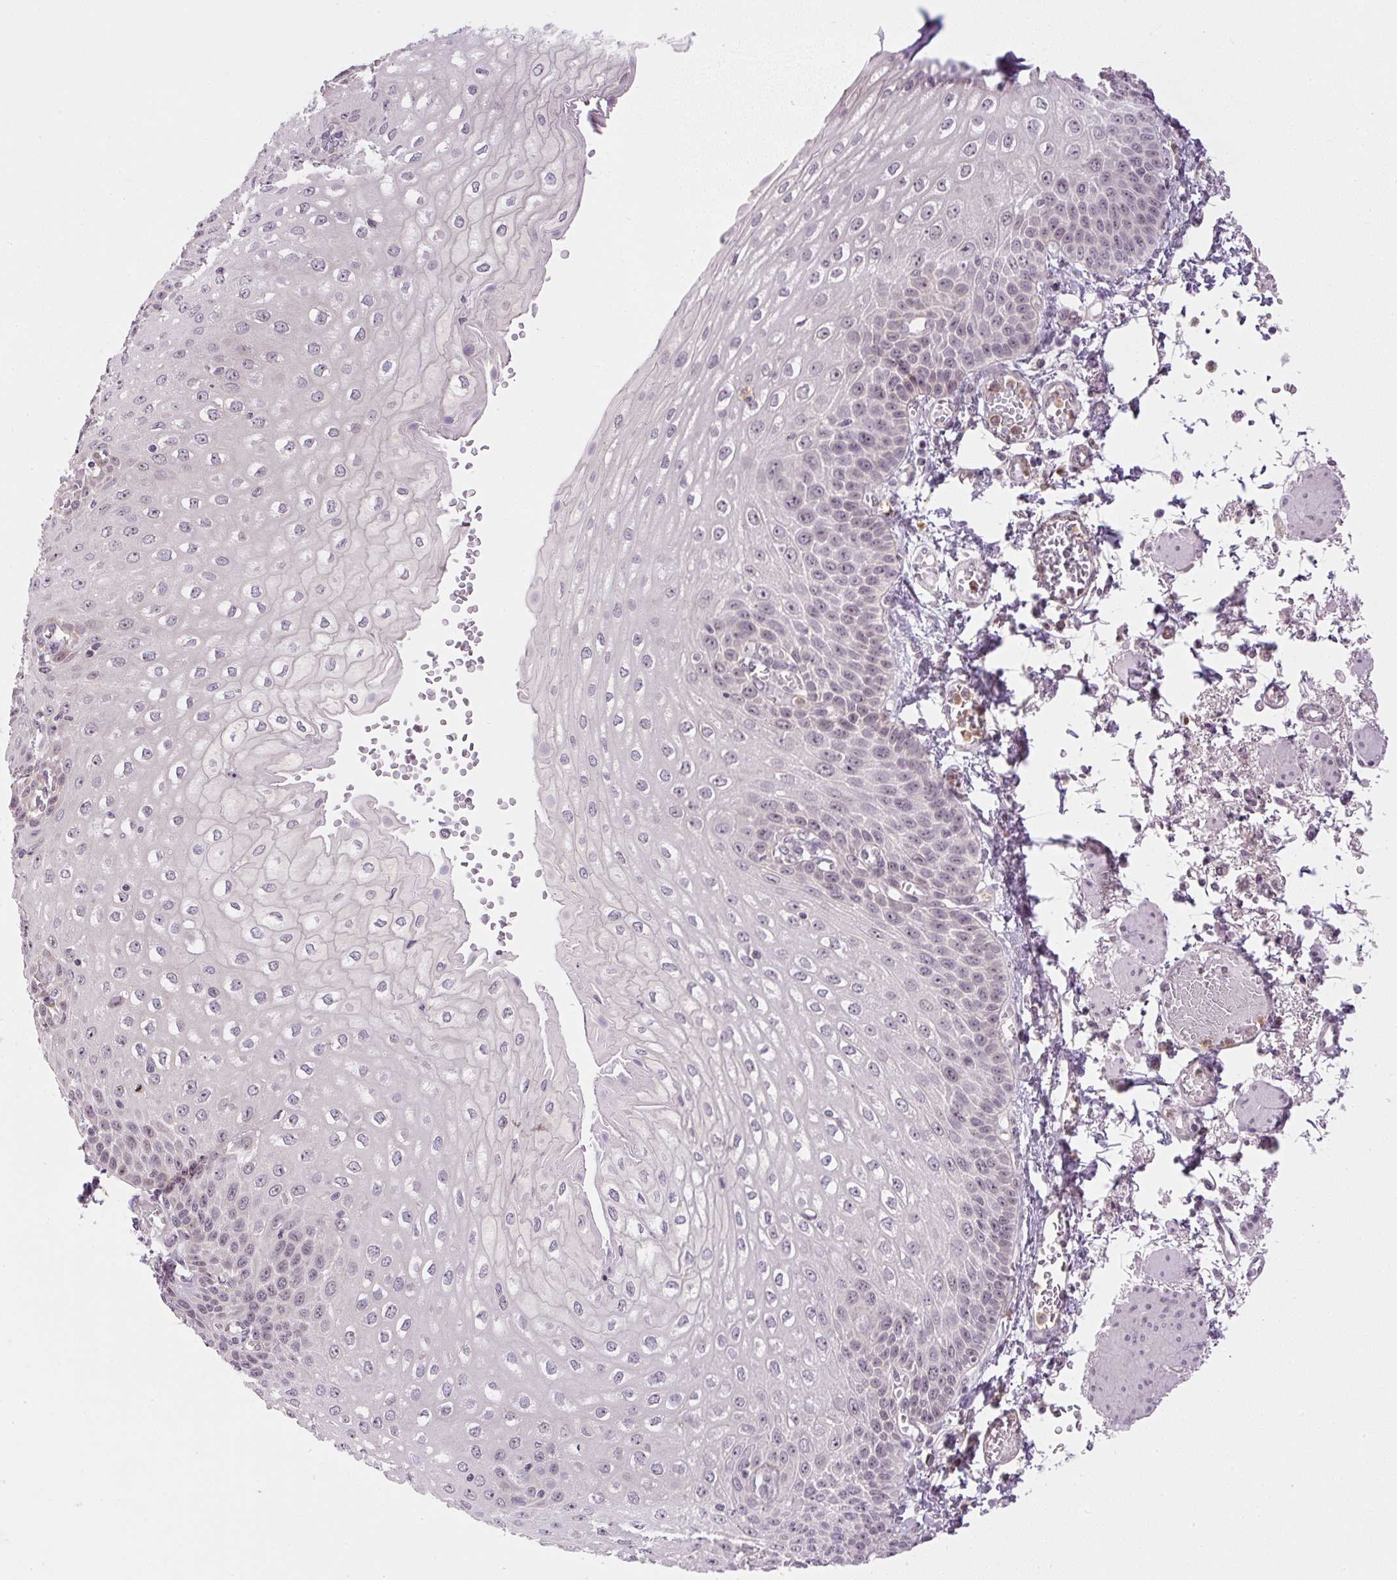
{"staining": {"intensity": "weak", "quantity": "25%-75%", "location": "nuclear"}, "tissue": "esophagus", "cell_type": "Squamous epithelial cells", "image_type": "normal", "snomed": [{"axis": "morphology", "description": "Normal tissue, NOS"}, {"axis": "morphology", "description": "Adenocarcinoma, NOS"}, {"axis": "topography", "description": "Esophagus"}], "caption": "IHC staining of benign esophagus, which reveals low levels of weak nuclear staining in approximately 25%-75% of squamous epithelial cells indicating weak nuclear protein staining. The staining was performed using DAB (3,3'-diaminobenzidine) (brown) for protein detection and nuclei were counterstained in hematoxylin (blue).", "gene": "SGF29", "patient": {"sex": "male", "age": 81}}